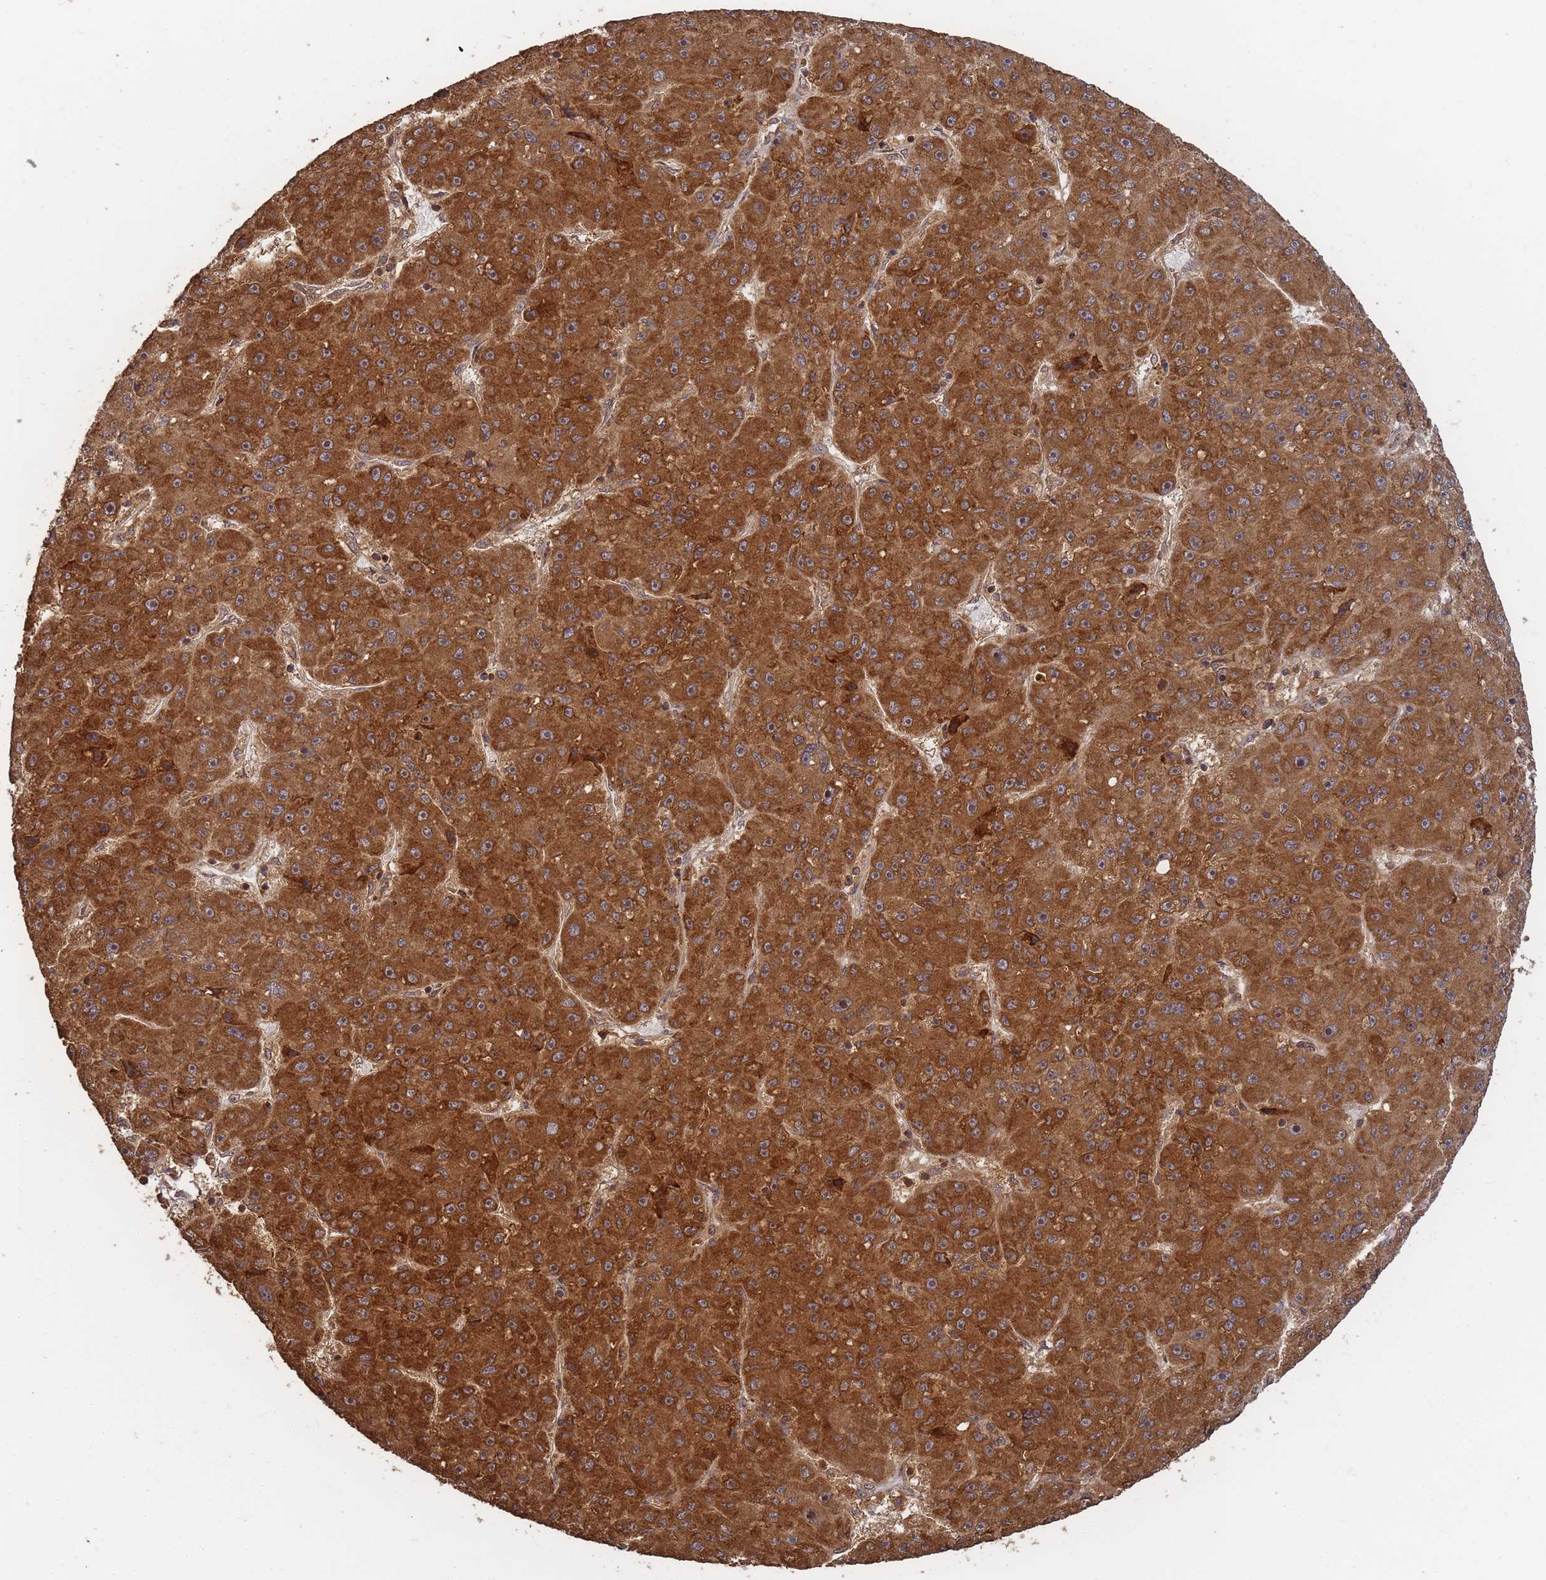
{"staining": {"intensity": "strong", "quantity": ">75%", "location": "cytoplasmic/membranous"}, "tissue": "liver cancer", "cell_type": "Tumor cells", "image_type": "cancer", "snomed": [{"axis": "morphology", "description": "Carcinoma, Hepatocellular, NOS"}, {"axis": "topography", "description": "Liver"}], "caption": "Hepatocellular carcinoma (liver) was stained to show a protein in brown. There is high levels of strong cytoplasmic/membranous staining in about >75% of tumor cells.", "gene": "ALKBH1", "patient": {"sex": "male", "age": 67}}